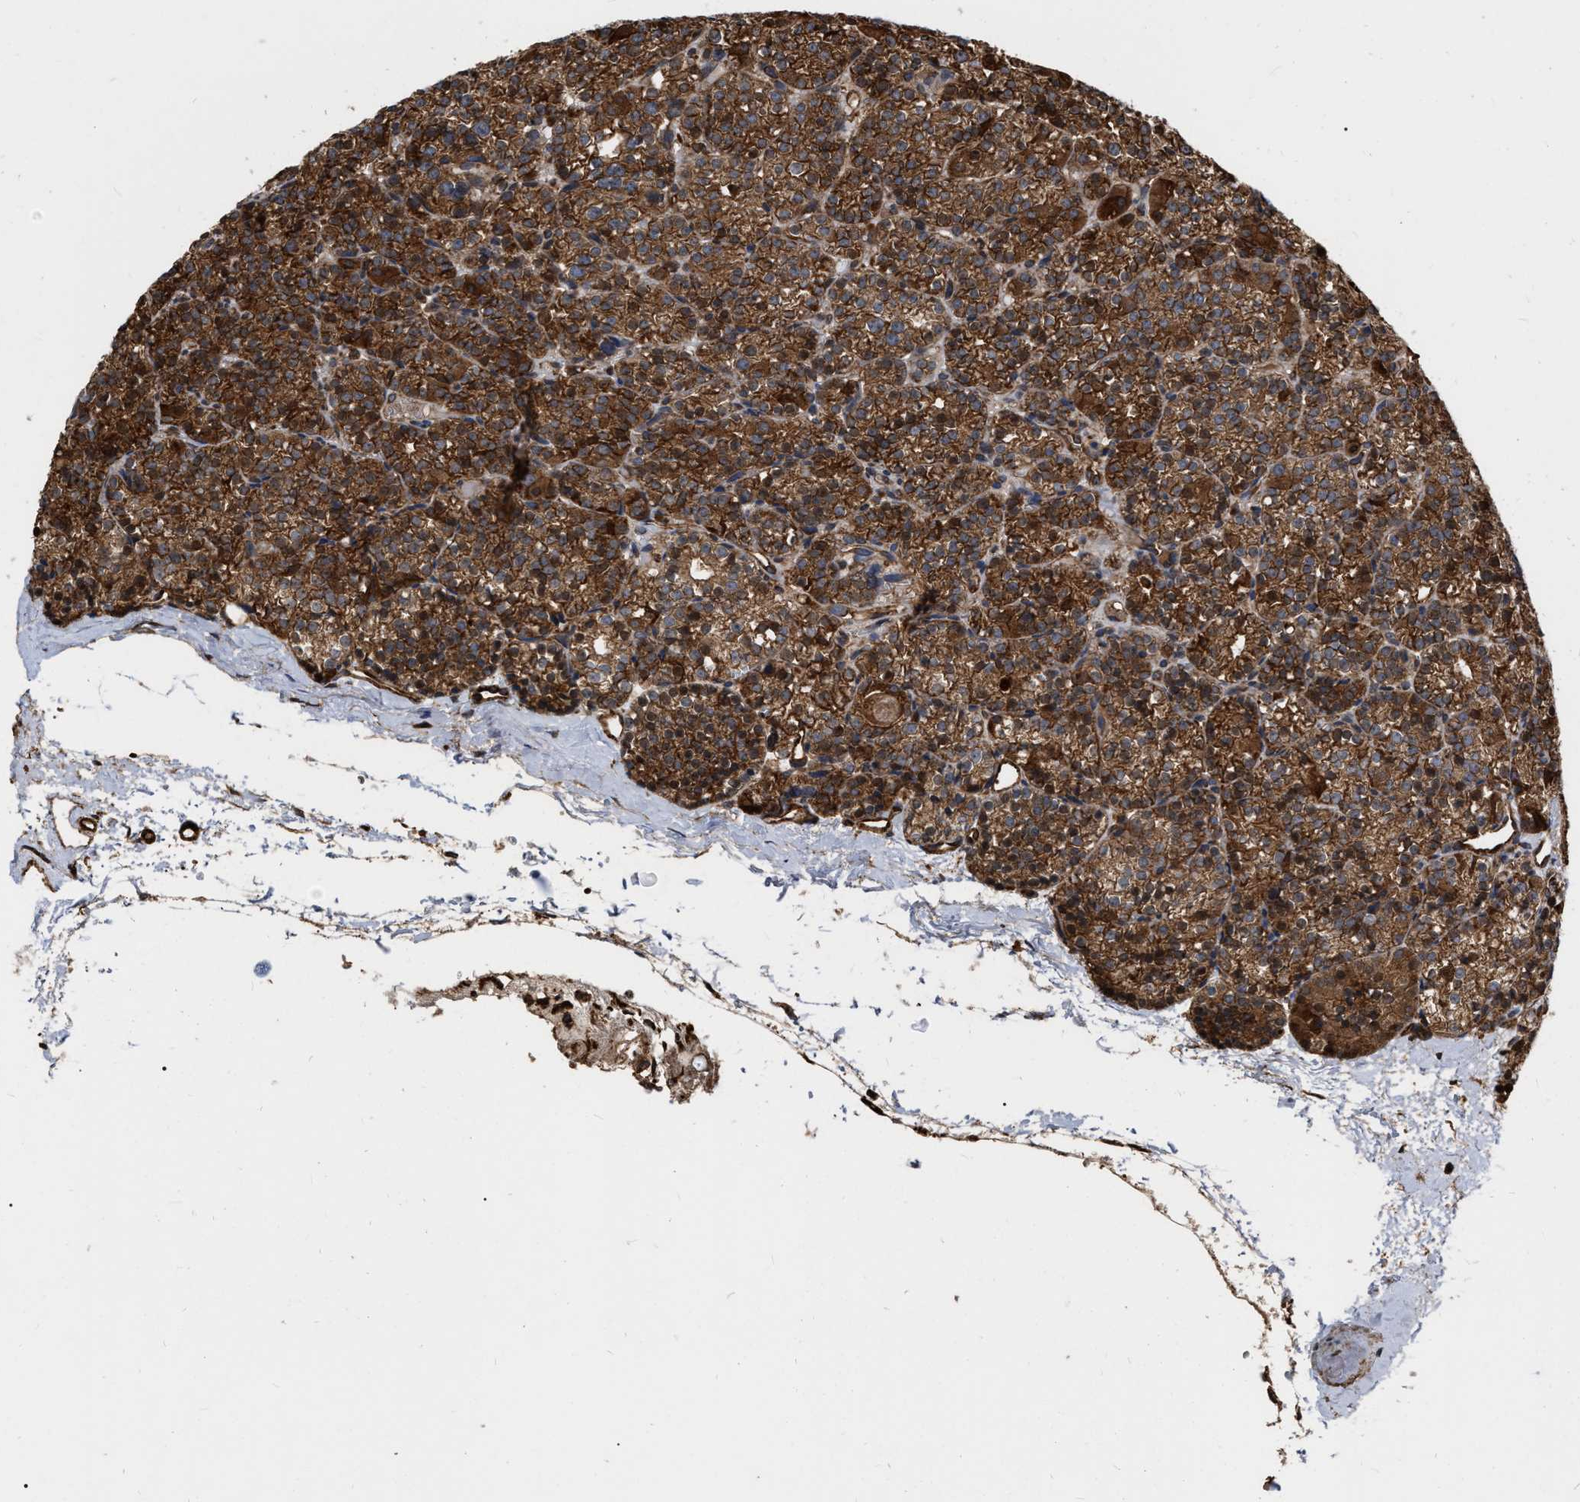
{"staining": {"intensity": "strong", "quantity": ">75%", "location": "cytoplasmic/membranous"}, "tissue": "parathyroid gland", "cell_type": "Glandular cells", "image_type": "normal", "snomed": [{"axis": "morphology", "description": "Normal tissue, NOS"}, {"axis": "topography", "description": "Parathyroid gland"}], "caption": "Immunohistochemistry (IHC) micrograph of normal parathyroid gland stained for a protein (brown), which reveals high levels of strong cytoplasmic/membranous positivity in about >75% of glandular cells.", "gene": "MLST8", "patient": {"sex": "female", "age": 64}}